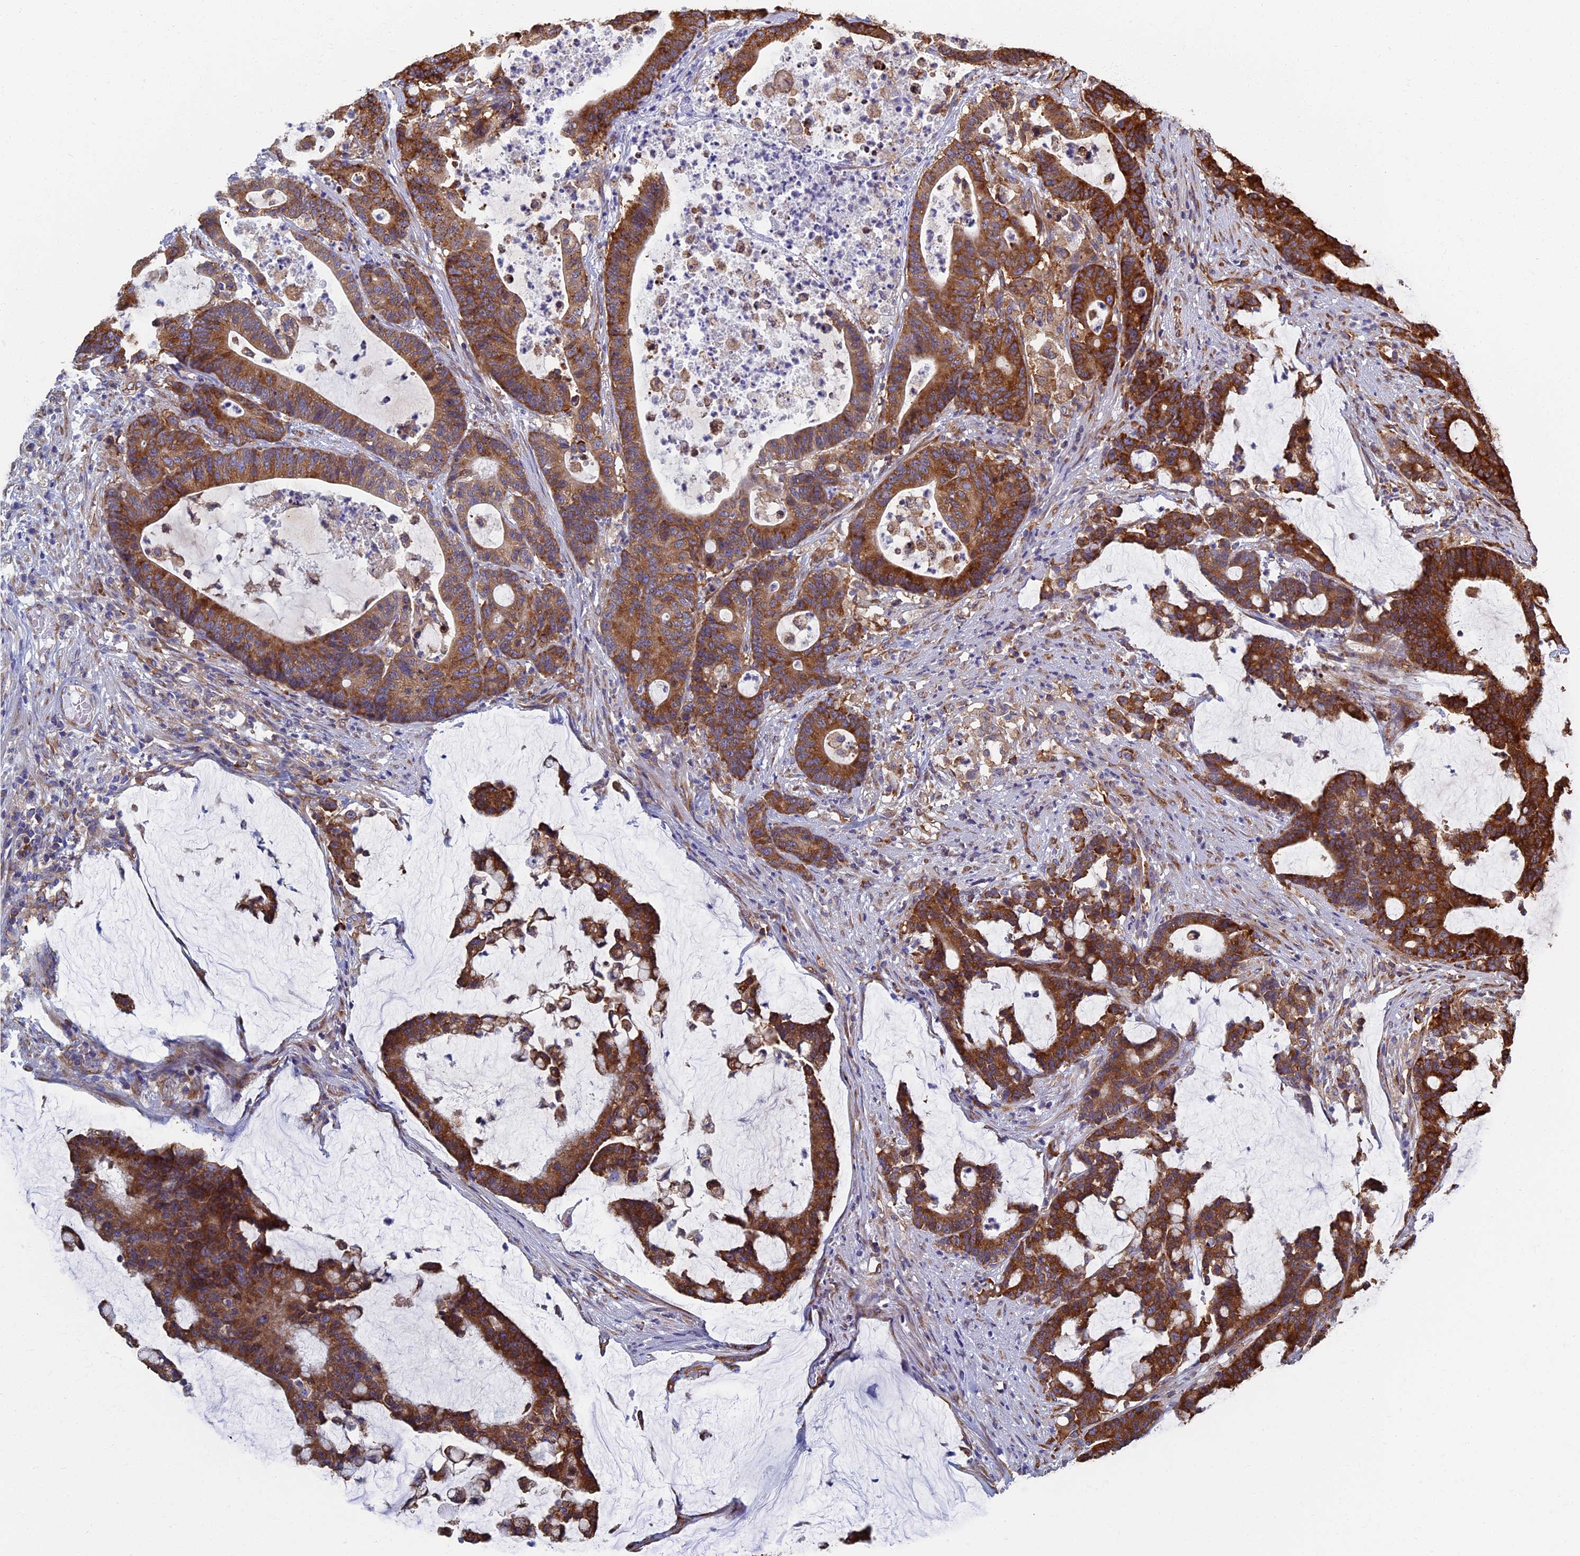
{"staining": {"intensity": "strong", "quantity": ">75%", "location": "cytoplasmic/membranous"}, "tissue": "colorectal cancer", "cell_type": "Tumor cells", "image_type": "cancer", "snomed": [{"axis": "morphology", "description": "Adenocarcinoma, NOS"}, {"axis": "topography", "description": "Colon"}], "caption": "Protein expression analysis of colorectal adenocarcinoma shows strong cytoplasmic/membranous staining in approximately >75% of tumor cells. (Brightfield microscopy of DAB IHC at high magnification).", "gene": "YBX1", "patient": {"sex": "female", "age": 84}}